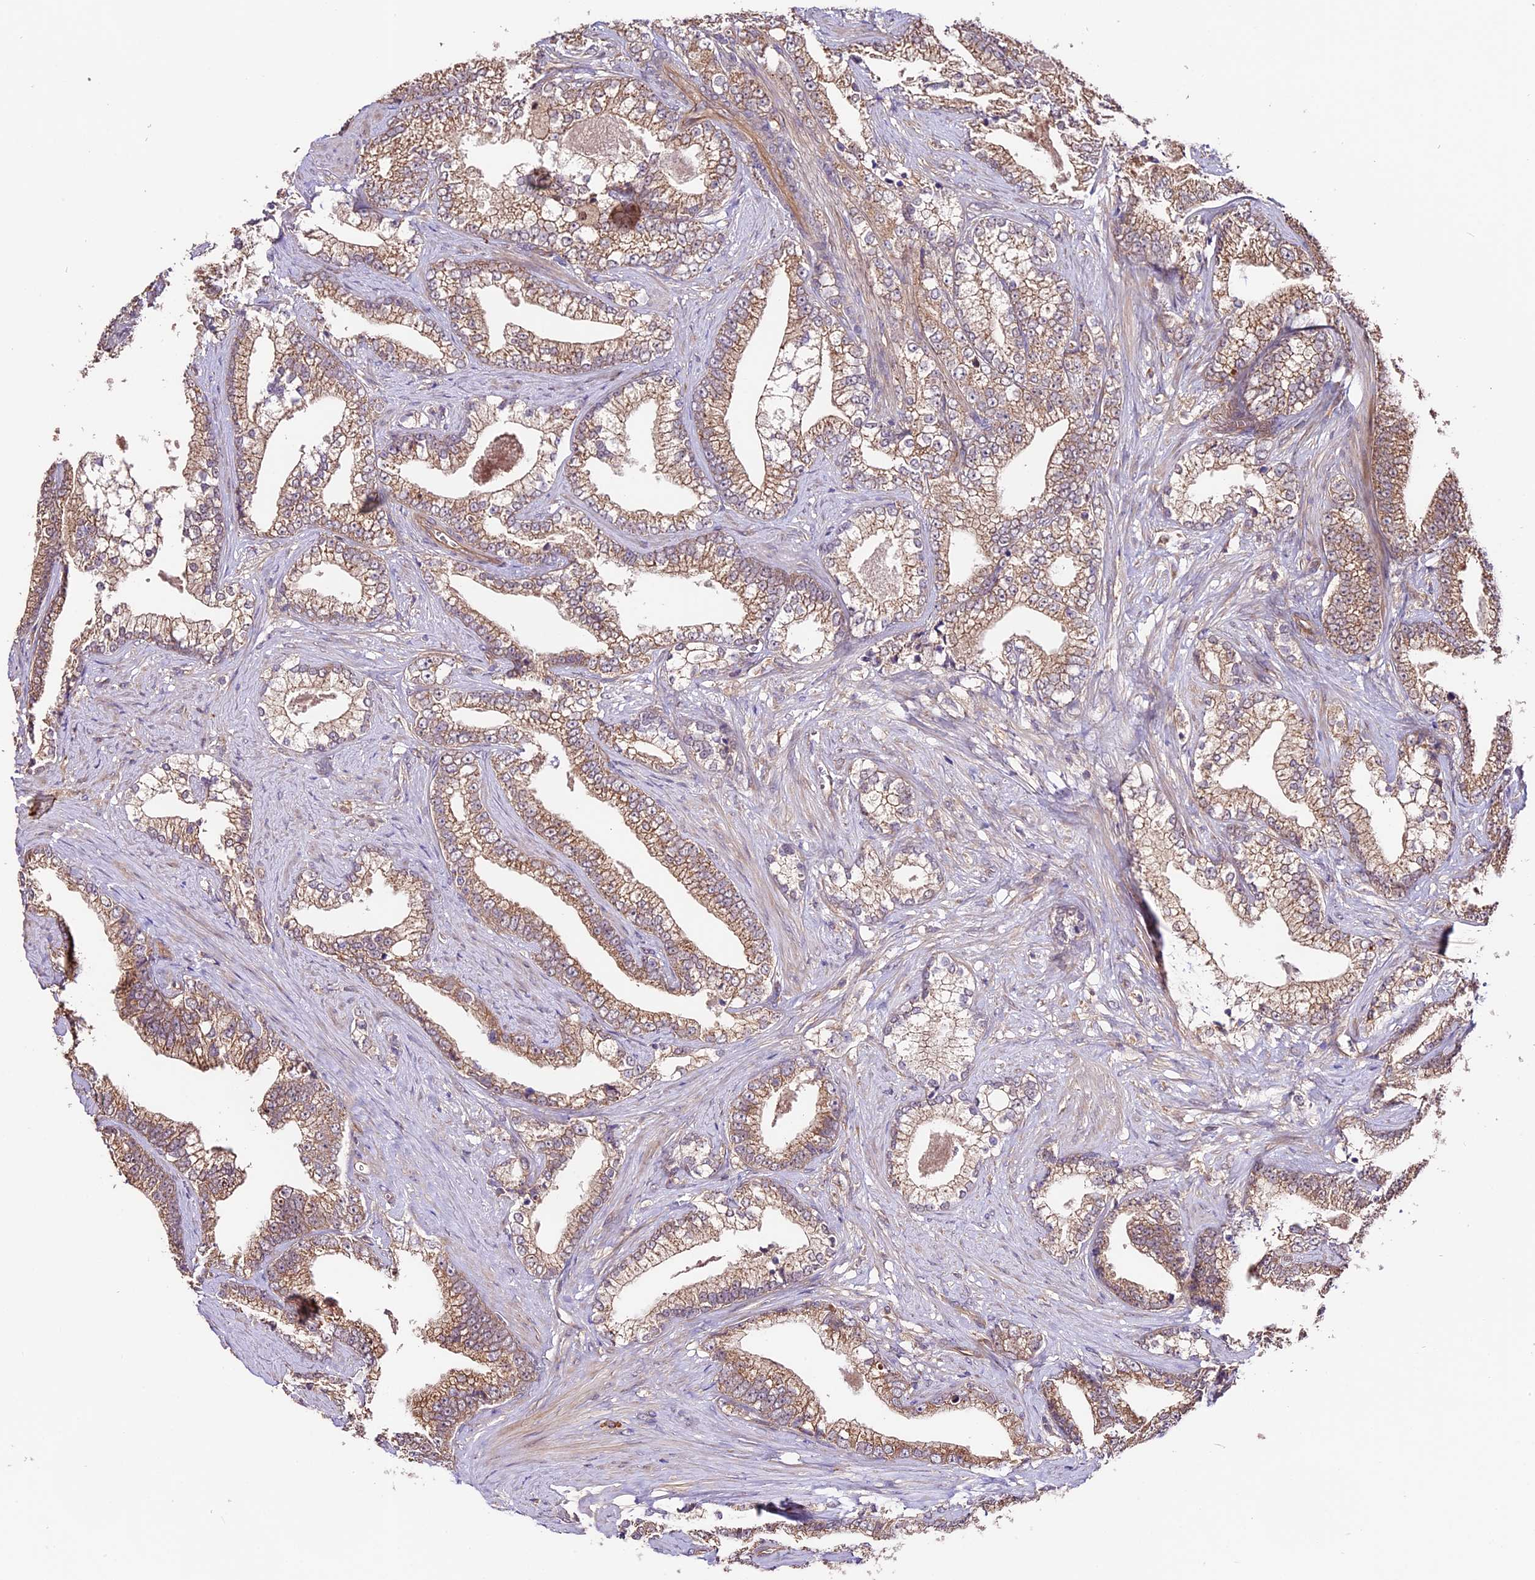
{"staining": {"intensity": "moderate", "quantity": ">75%", "location": "cytoplasmic/membranous"}, "tissue": "prostate cancer", "cell_type": "Tumor cells", "image_type": "cancer", "snomed": [{"axis": "morphology", "description": "Adenocarcinoma, High grade"}, {"axis": "topography", "description": "Prostate and seminal vesicle, NOS"}], "caption": "A brown stain shows moderate cytoplasmic/membranous positivity of a protein in prostate cancer tumor cells.", "gene": "CES3", "patient": {"sex": "male", "age": 67}}